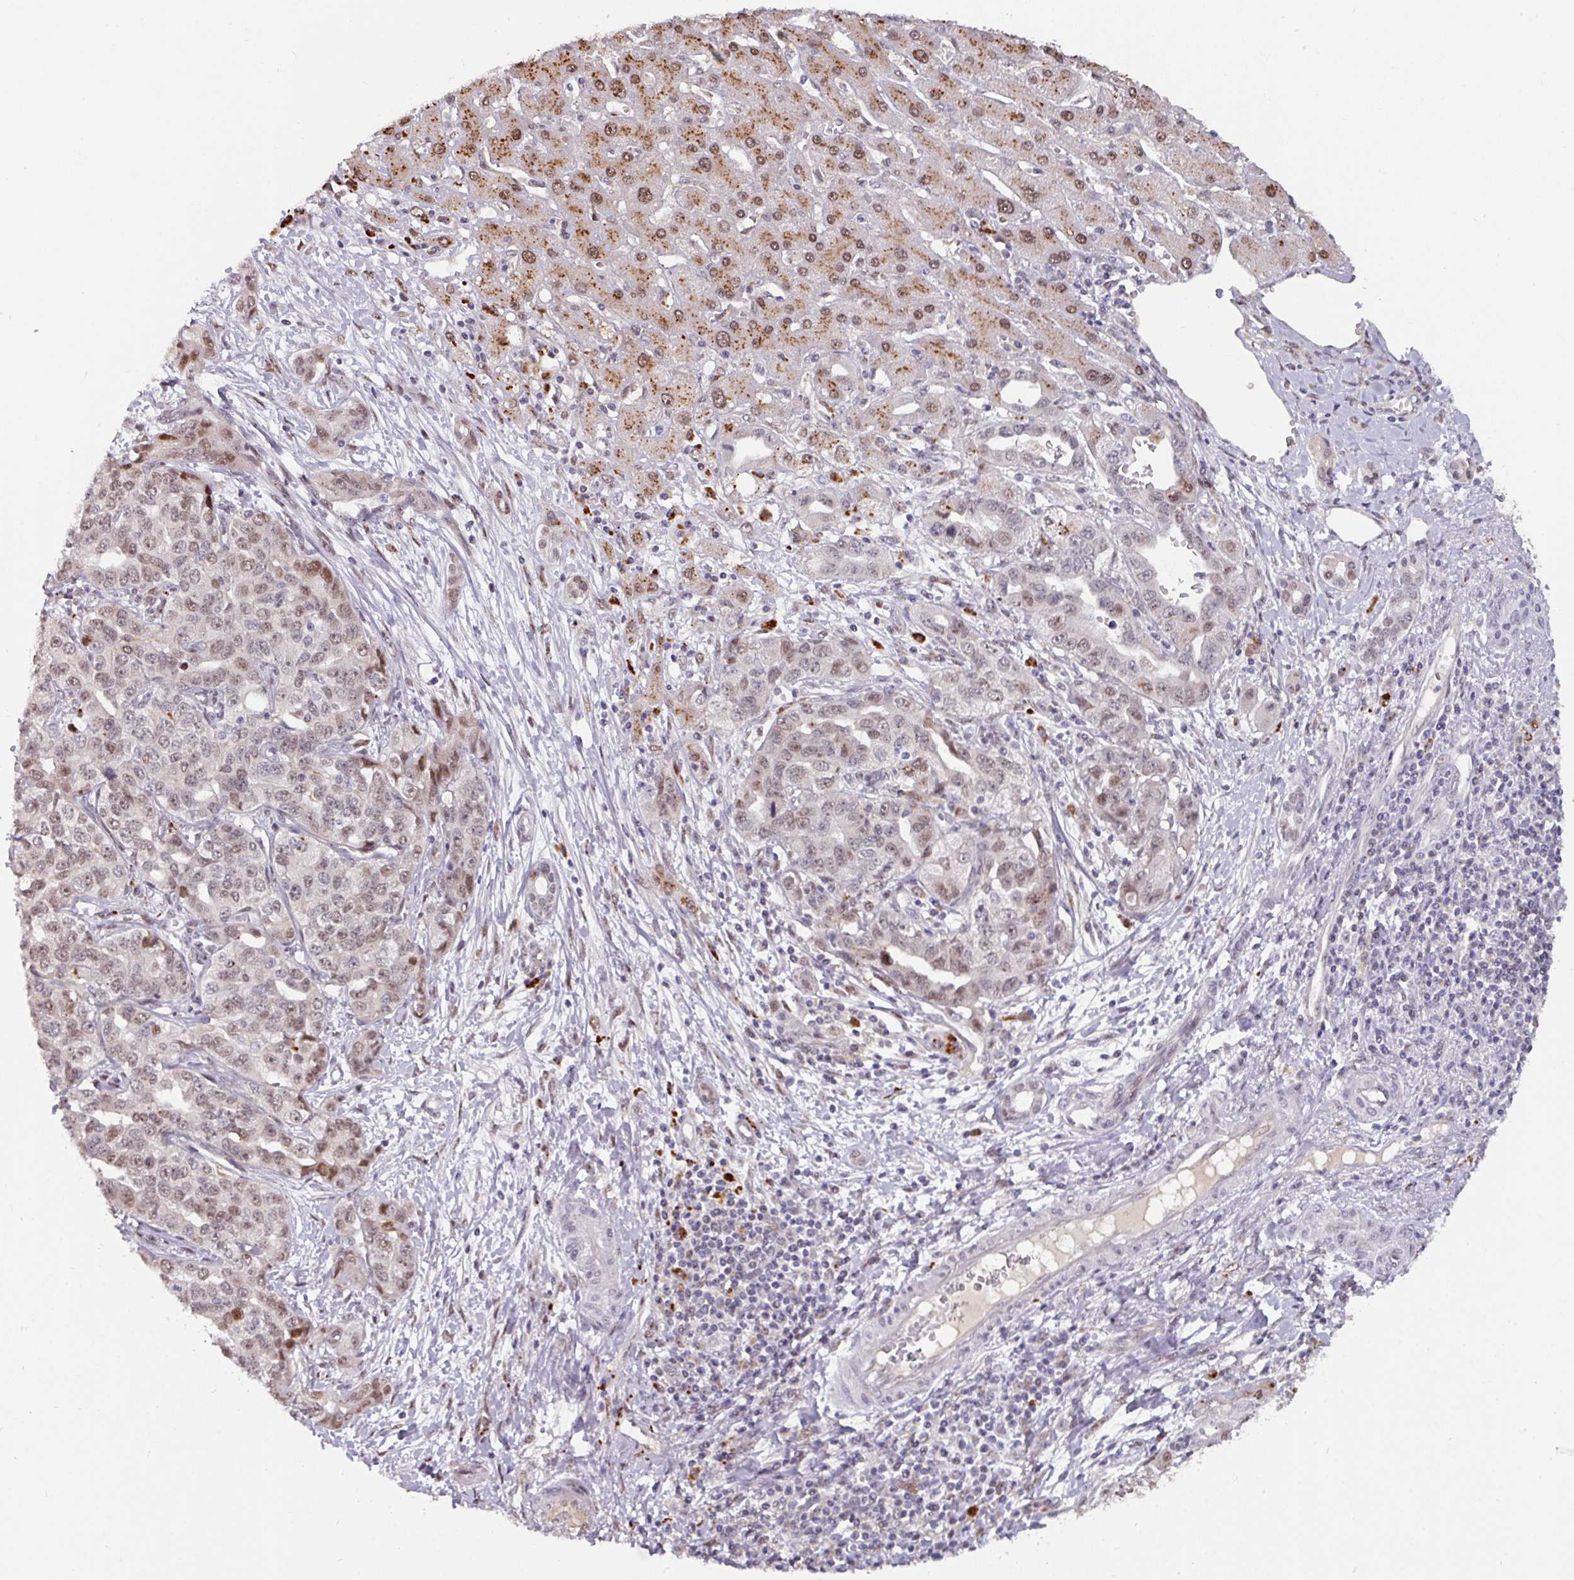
{"staining": {"intensity": "moderate", "quantity": "25%-75%", "location": "cytoplasmic/membranous,nuclear"}, "tissue": "liver cancer", "cell_type": "Tumor cells", "image_type": "cancer", "snomed": [{"axis": "morphology", "description": "Cholangiocarcinoma"}, {"axis": "topography", "description": "Liver"}], "caption": "Human liver cancer (cholangiocarcinoma) stained with a brown dye reveals moderate cytoplasmic/membranous and nuclear positive positivity in about 25%-75% of tumor cells.", "gene": "SWSAP1", "patient": {"sex": "male", "age": 59}}